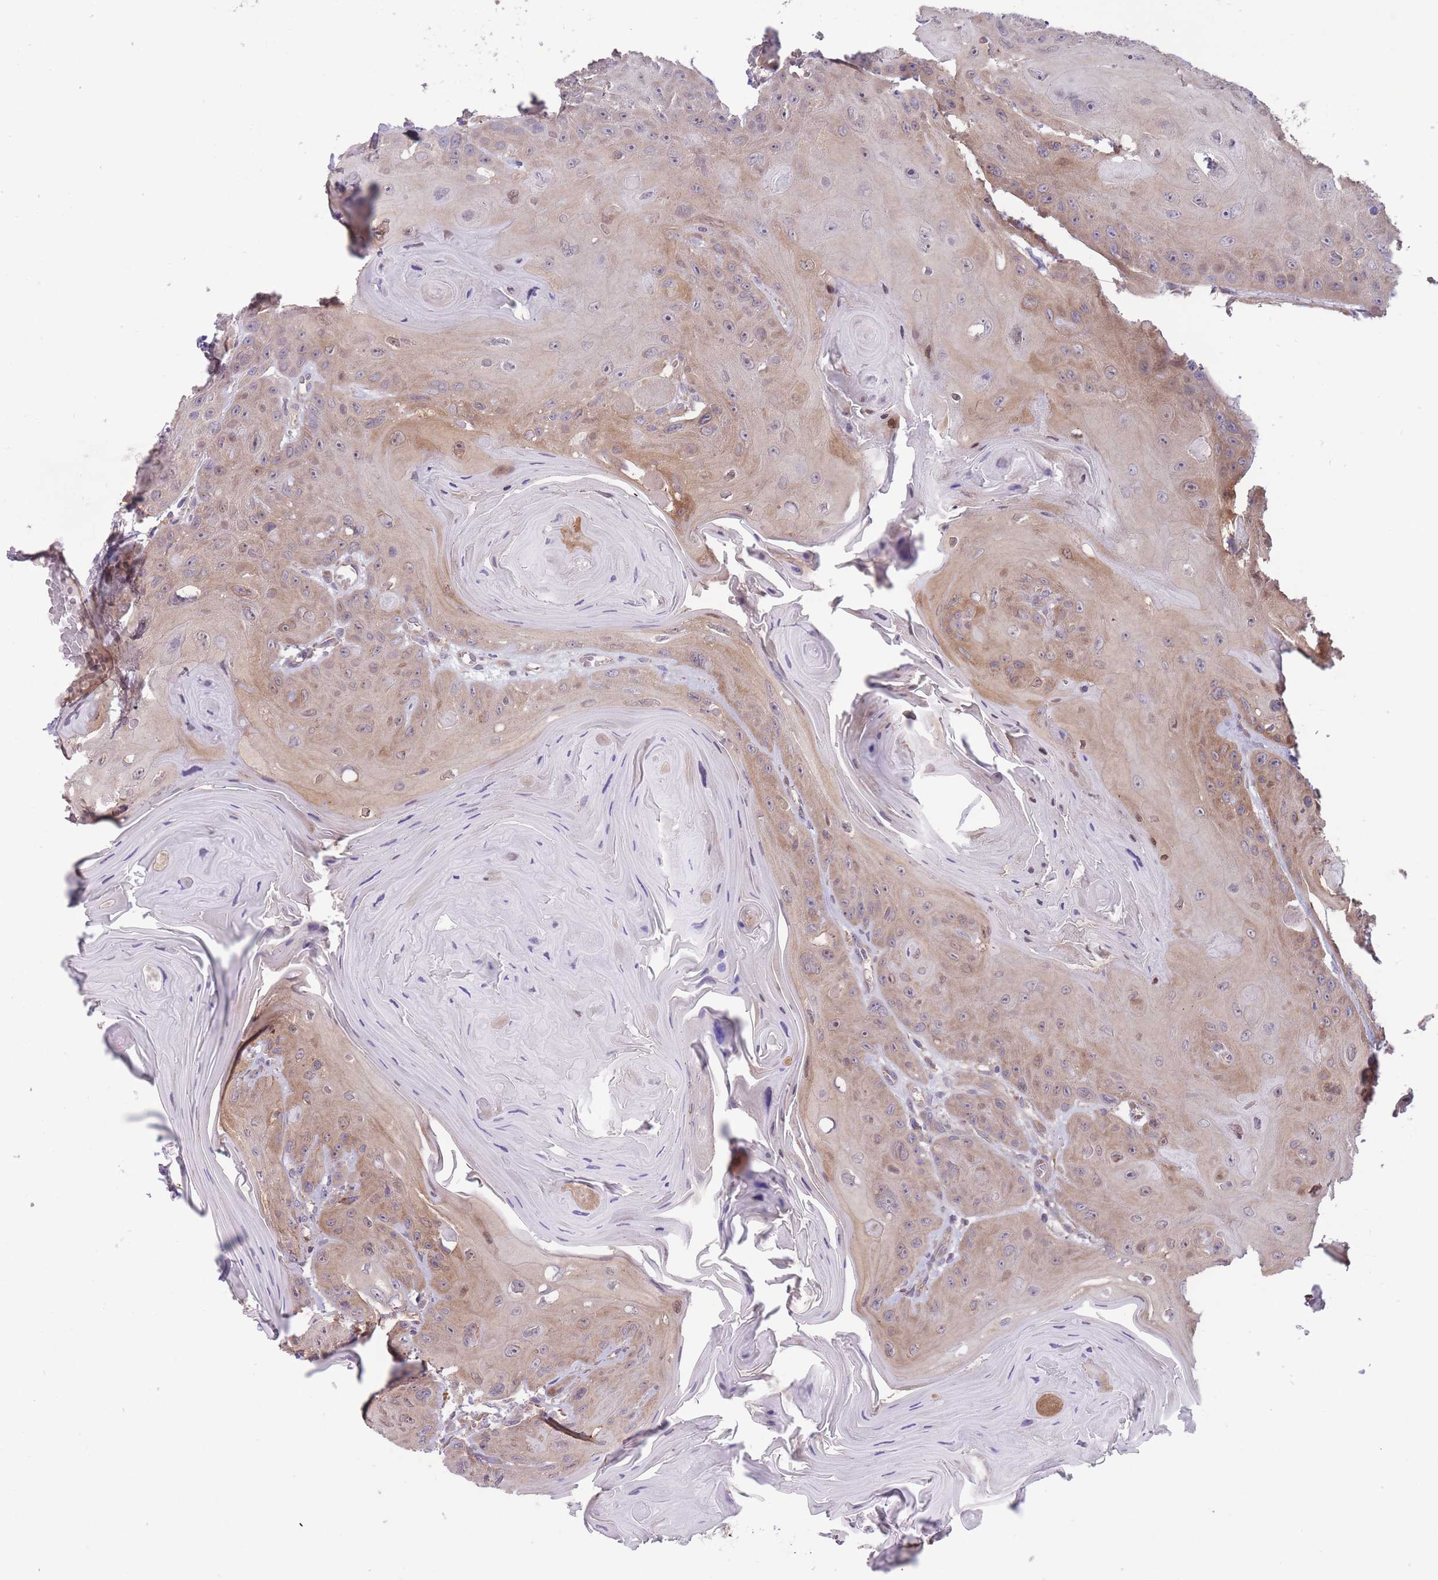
{"staining": {"intensity": "moderate", "quantity": "25%-75%", "location": "cytoplasmic/membranous"}, "tissue": "head and neck cancer", "cell_type": "Tumor cells", "image_type": "cancer", "snomed": [{"axis": "morphology", "description": "Squamous cell carcinoma, NOS"}, {"axis": "topography", "description": "Head-Neck"}], "caption": "Immunohistochemical staining of squamous cell carcinoma (head and neck) displays moderate cytoplasmic/membranous protein staining in about 25%-75% of tumor cells.", "gene": "ITPKC", "patient": {"sex": "female", "age": 59}}